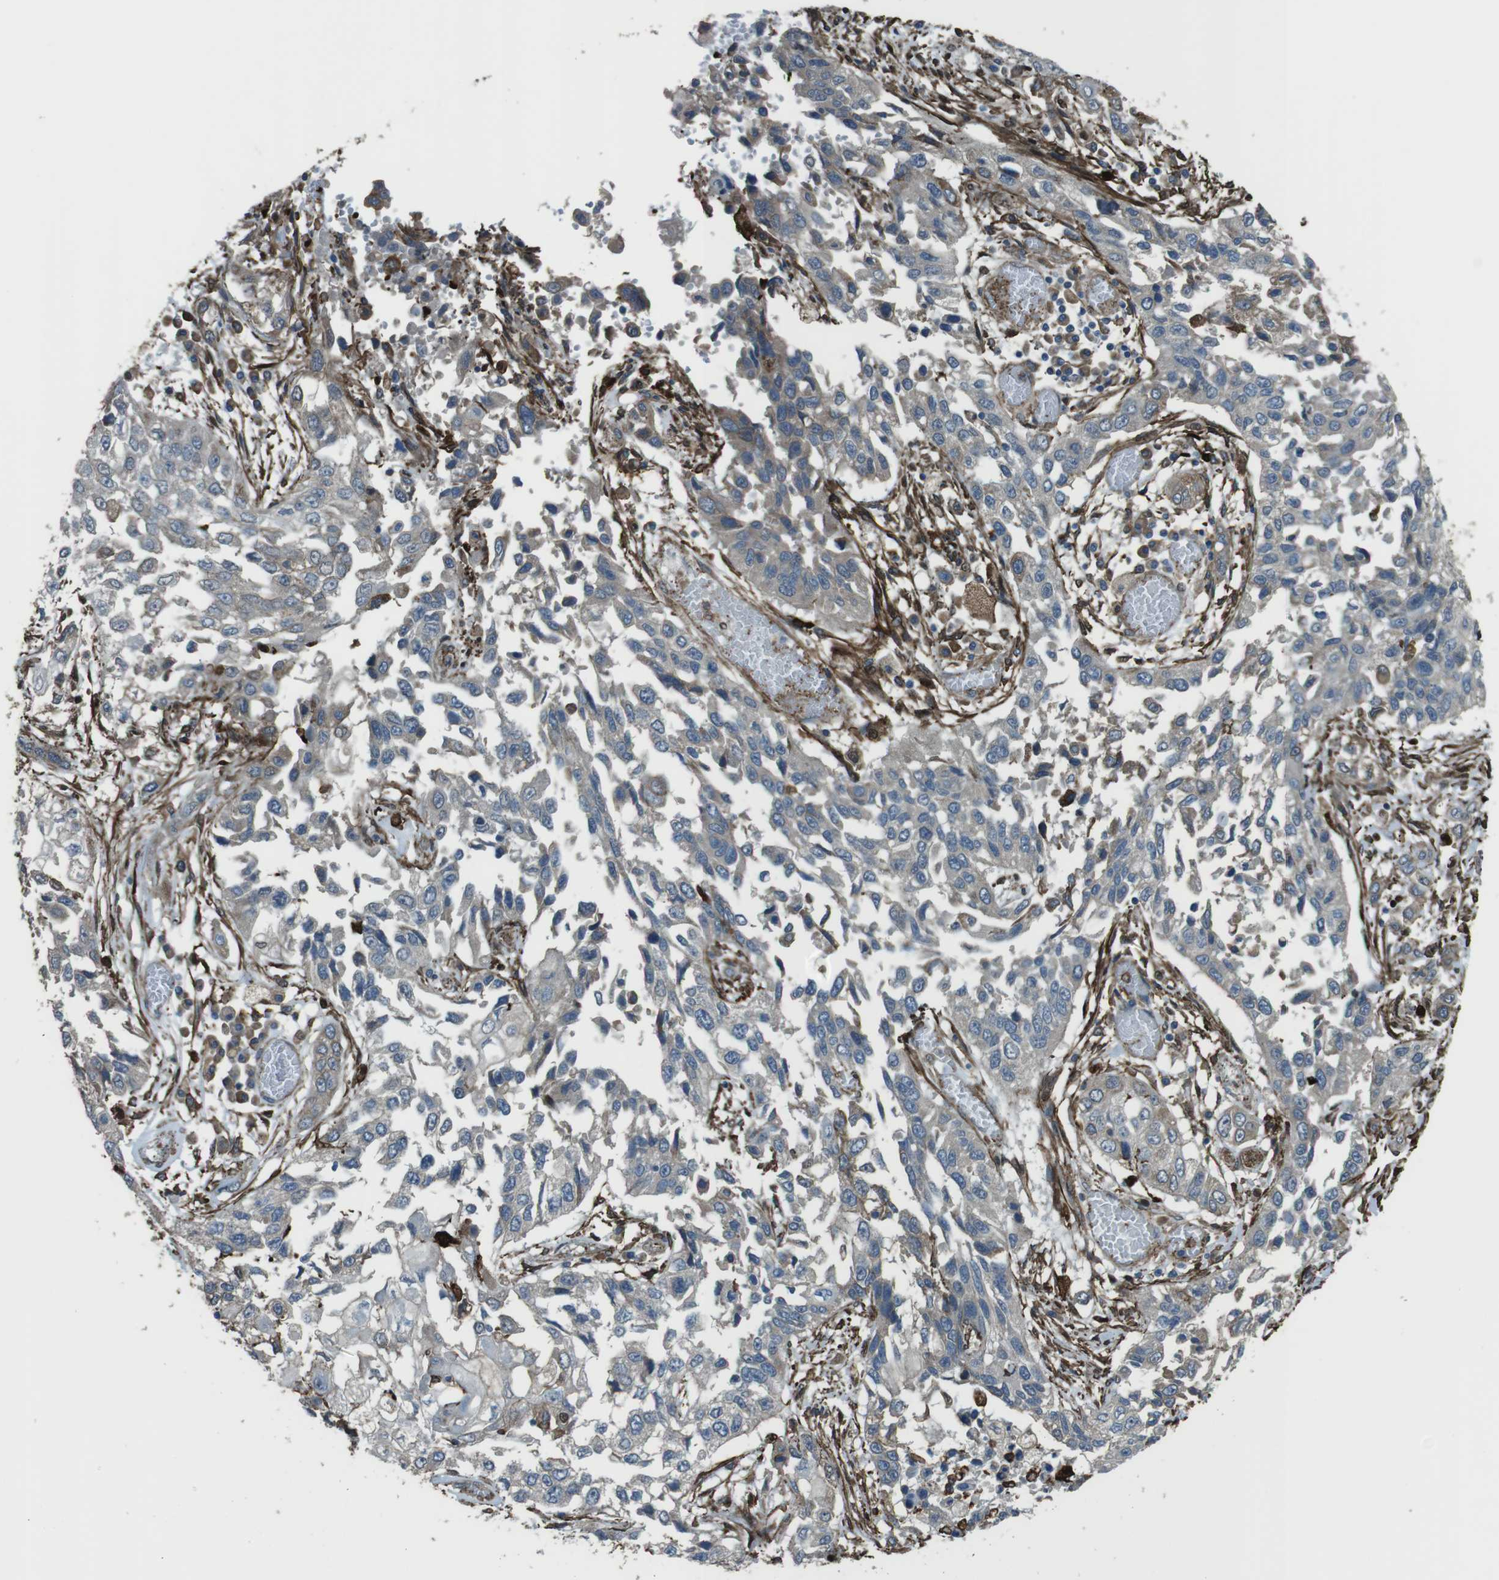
{"staining": {"intensity": "weak", "quantity": "<25%", "location": "cytoplasmic/membranous"}, "tissue": "lung cancer", "cell_type": "Tumor cells", "image_type": "cancer", "snomed": [{"axis": "morphology", "description": "Squamous cell carcinoma, NOS"}, {"axis": "topography", "description": "Lung"}], "caption": "IHC image of squamous cell carcinoma (lung) stained for a protein (brown), which demonstrates no expression in tumor cells.", "gene": "SFT2D1", "patient": {"sex": "male", "age": 71}}